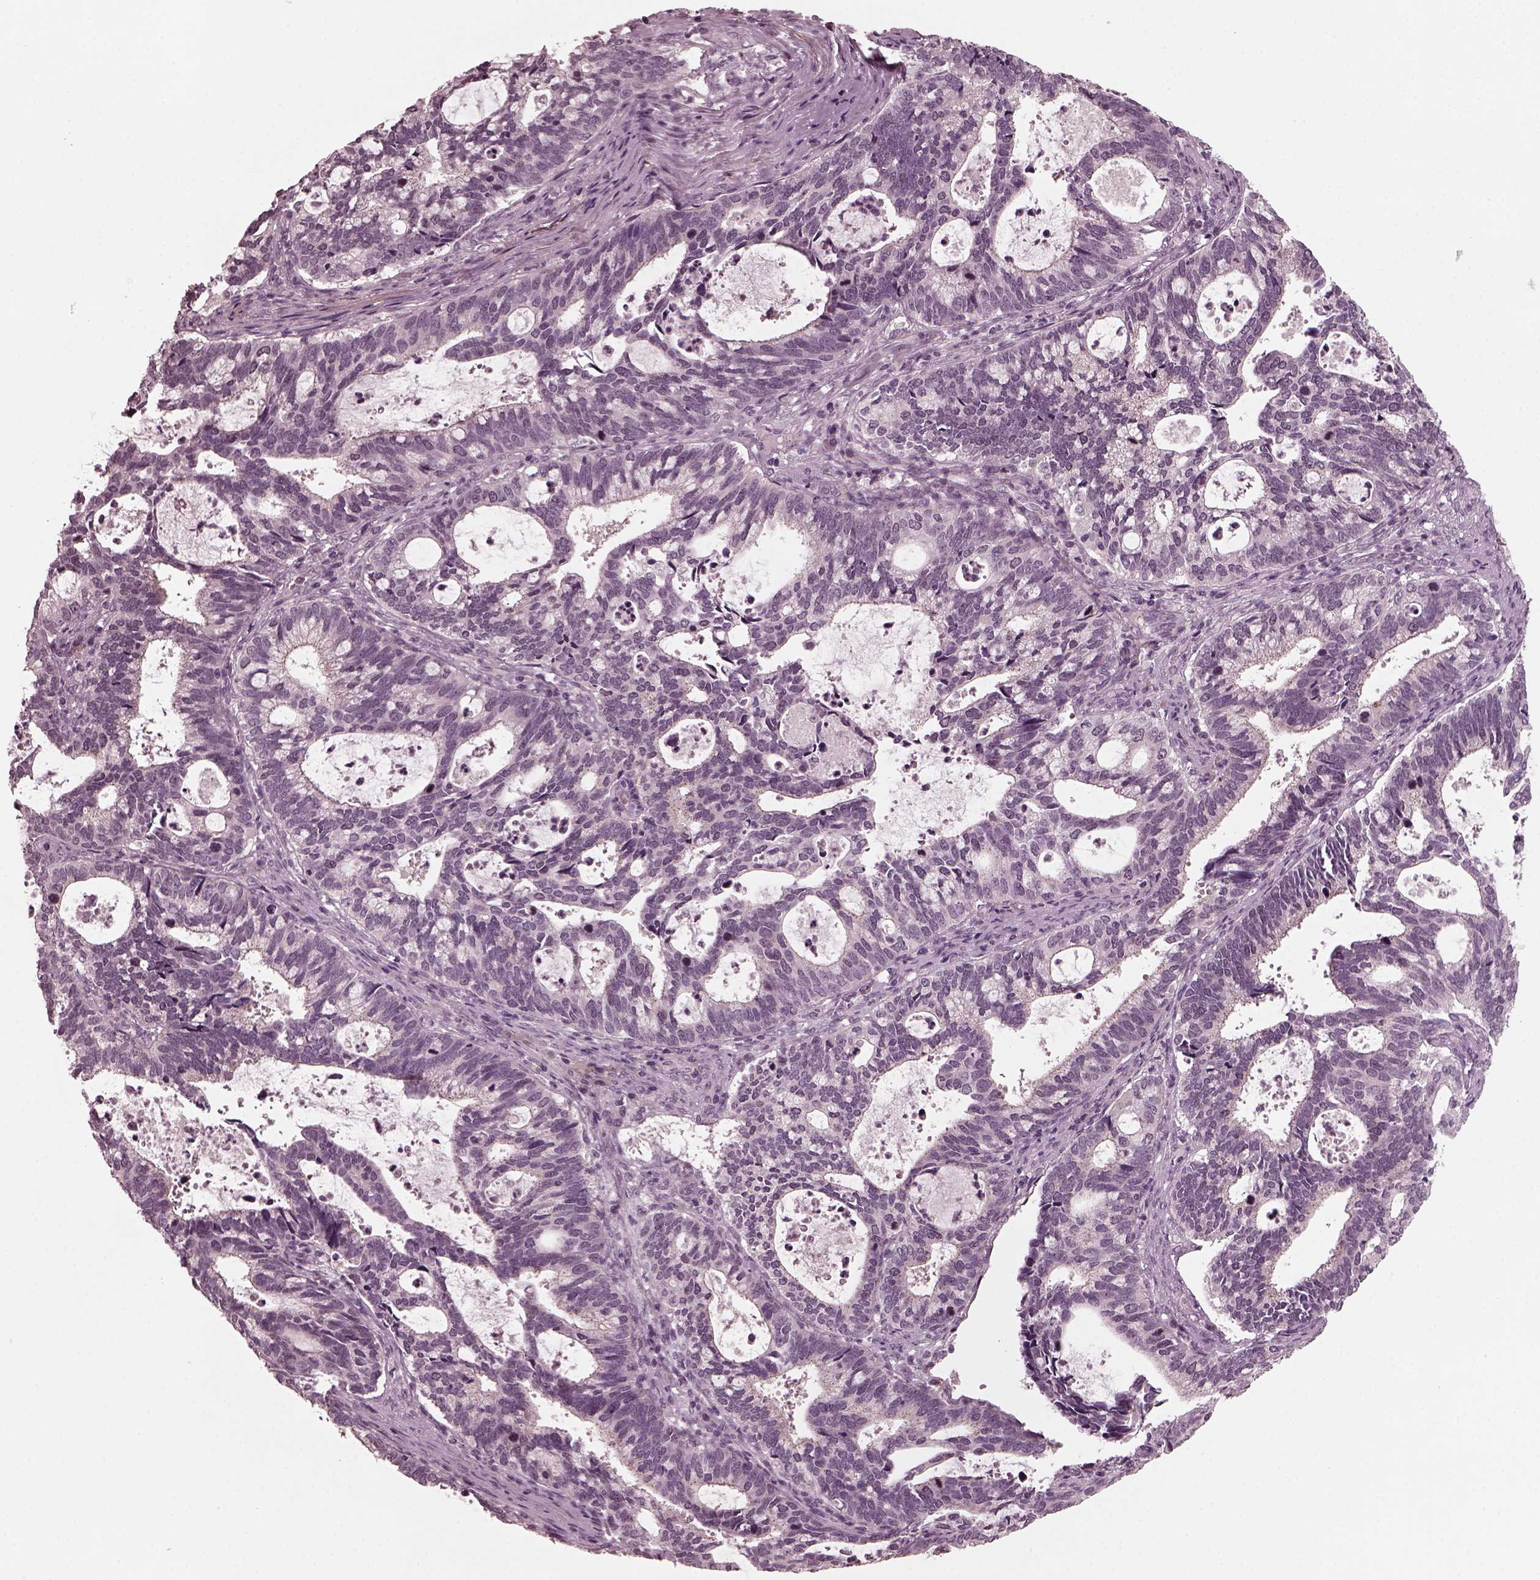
{"staining": {"intensity": "negative", "quantity": "none", "location": "none"}, "tissue": "cervical cancer", "cell_type": "Tumor cells", "image_type": "cancer", "snomed": [{"axis": "morphology", "description": "Adenocarcinoma, NOS"}, {"axis": "topography", "description": "Cervix"}], "caption": "This is a histopathology image of immunohistochemistry (IHC) staining of cervical cancer (adenocarcinoma), which shows no expression in tumor cells.", "gene": "SAXO1", "patient": {"sex": "female", "age": 42}}